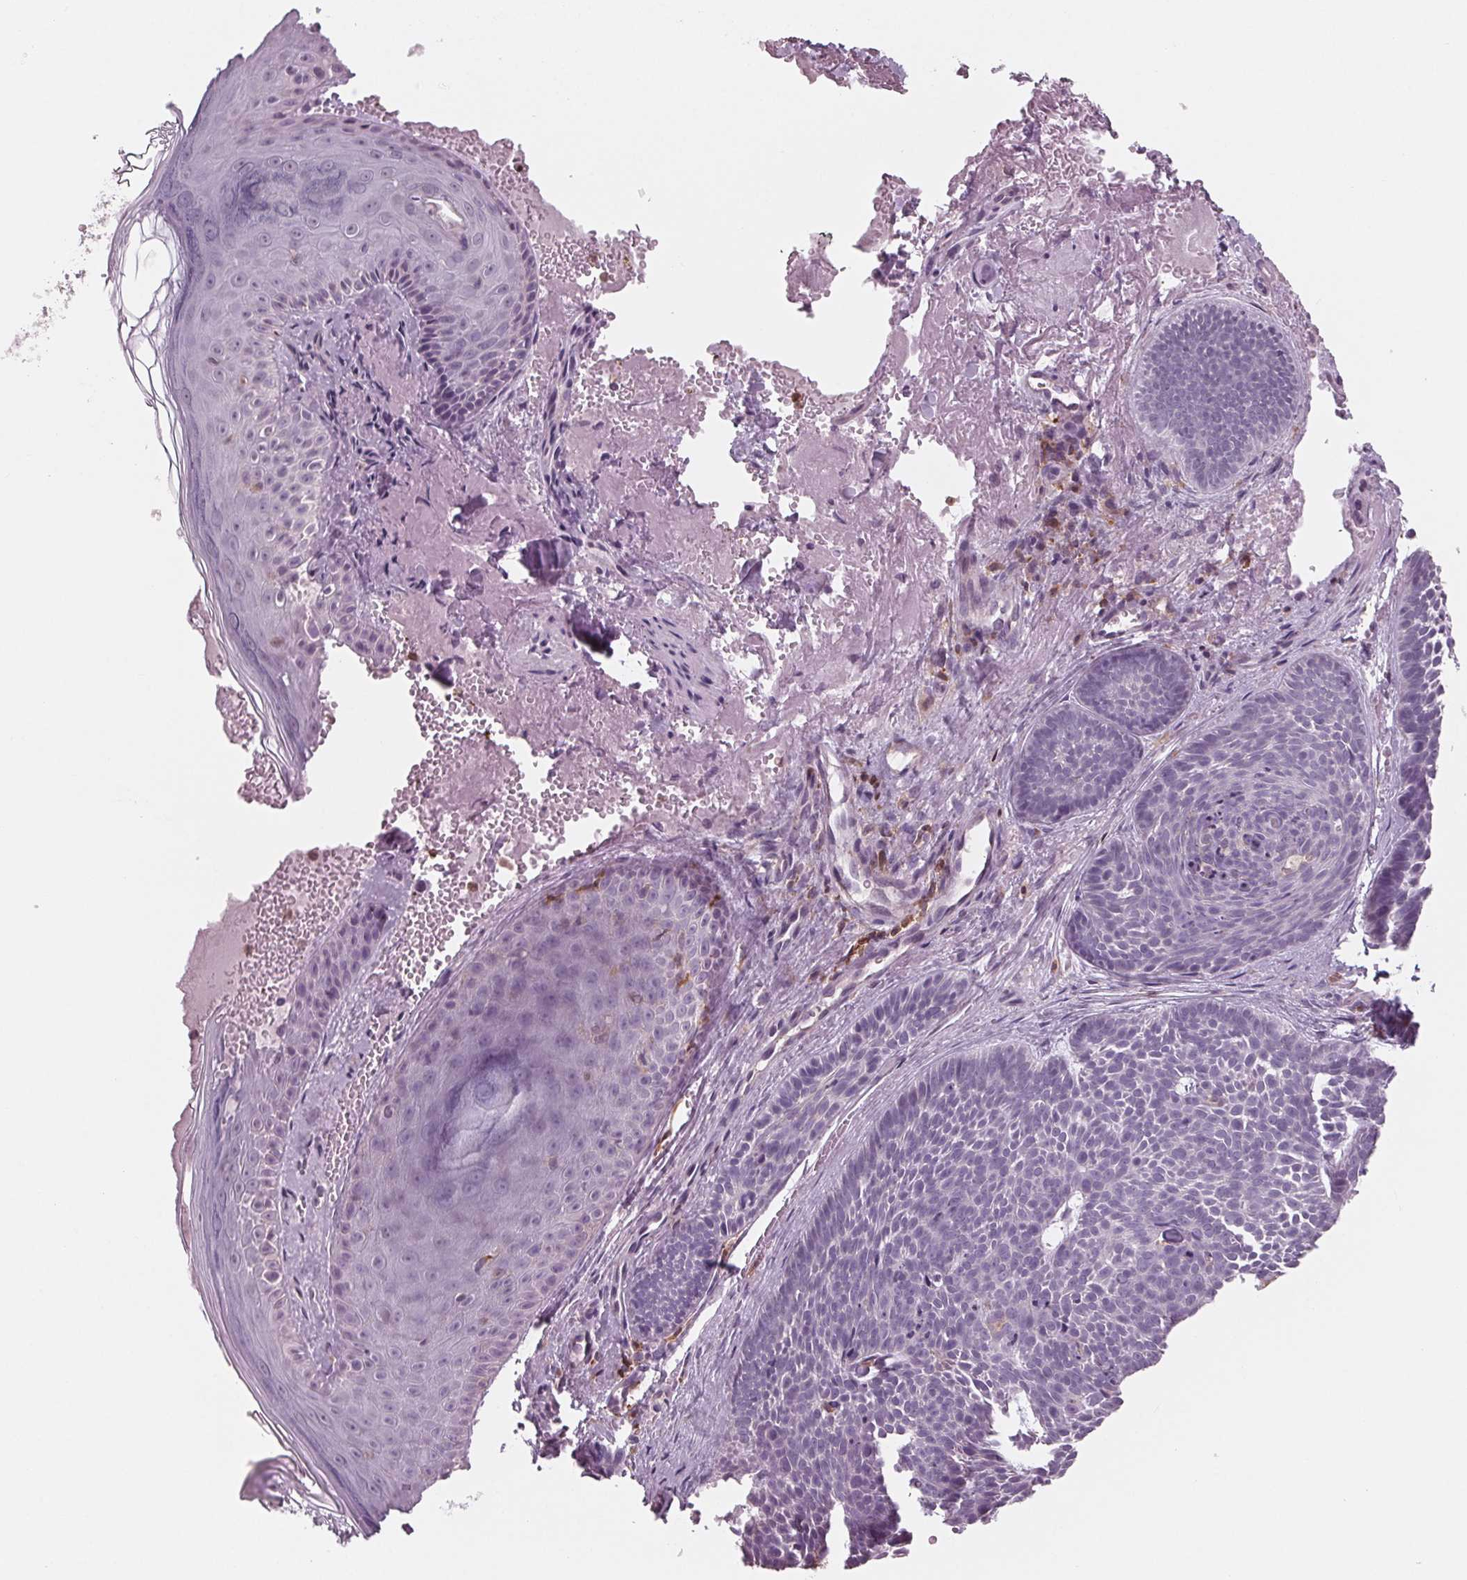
{"staining": {"intensity": "negative", "quantity": "none", "location": "none"}, "tissue": "skin cancer", "cell_type": "Tumor cells", "image_type": "cancer", "snomed": [{"axis": "morphology", "description": "Basal cell carcinoma"}, {"axis": "topography", "description": "Skin"}], "caption": "A photomicrograph of human basal cell carcinoma (skin) is negative for staining in tumor cells. (Brightfield microscopy of DAB immunohistochemistry (IHC) at high magnification).", "gene": "ARHGAP25", "patient": {"sex": "male", "age": 81}}